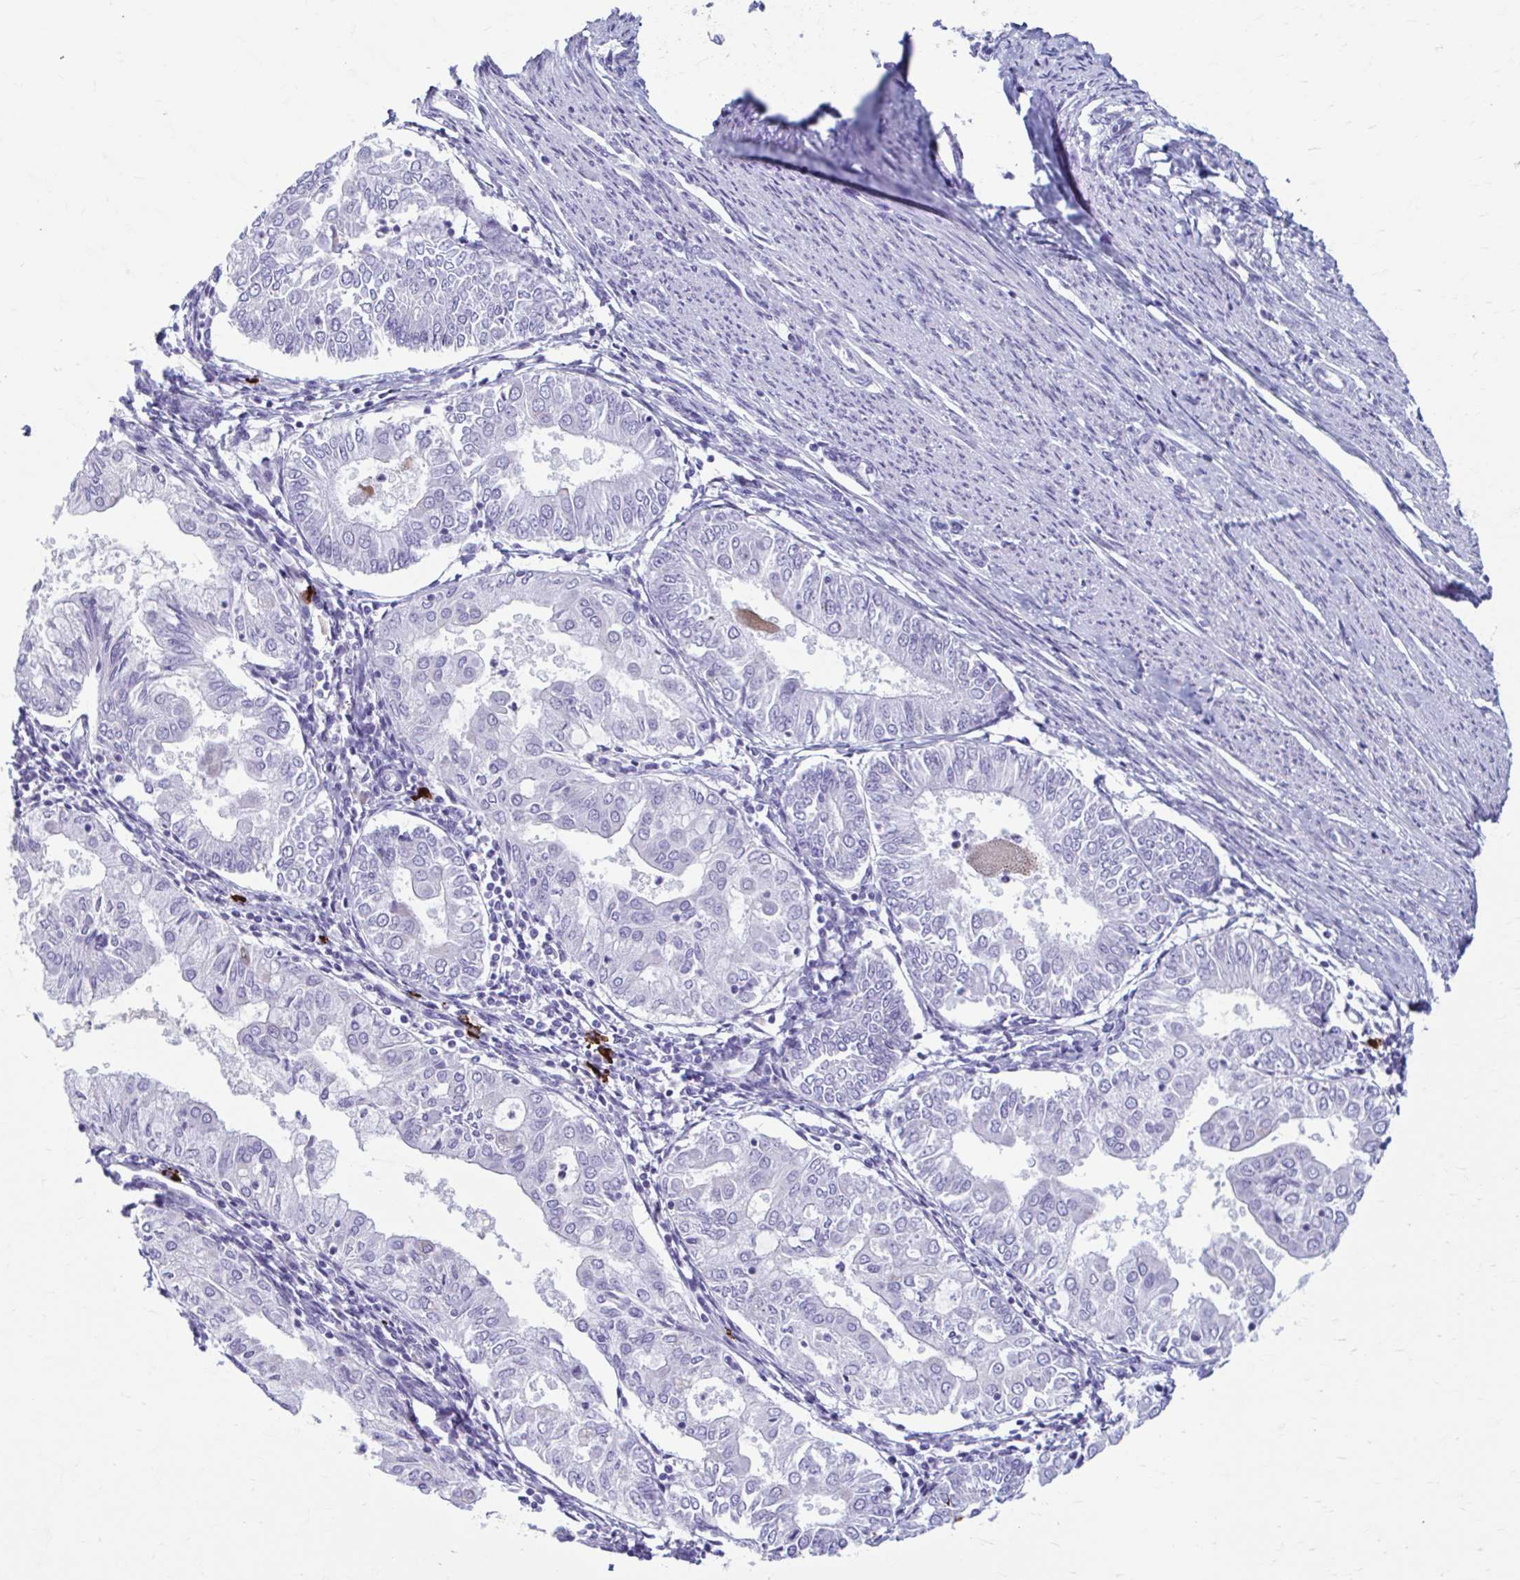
{"staining": {"intensity": "negative", "quantity": "none", "location": "none"}, "tissue": "endometrial cancer", "cell_type": "Tumor cells", "image_type": "cancer", "snomed": [{"axis": "morphology", "description": "Adenocarcinoma, NOS"}, {"axis": "topography", "description": "Endometrium"}], "caption": "A high-resolution histopathology image shows immunohistochemistry (IHC) staining of endometrial cancer (adenocarcinoma), which reveals no significant positivity in tumor cells.", "gene": "C12orf71", "patient": {"sex": "female", "age": 68}}